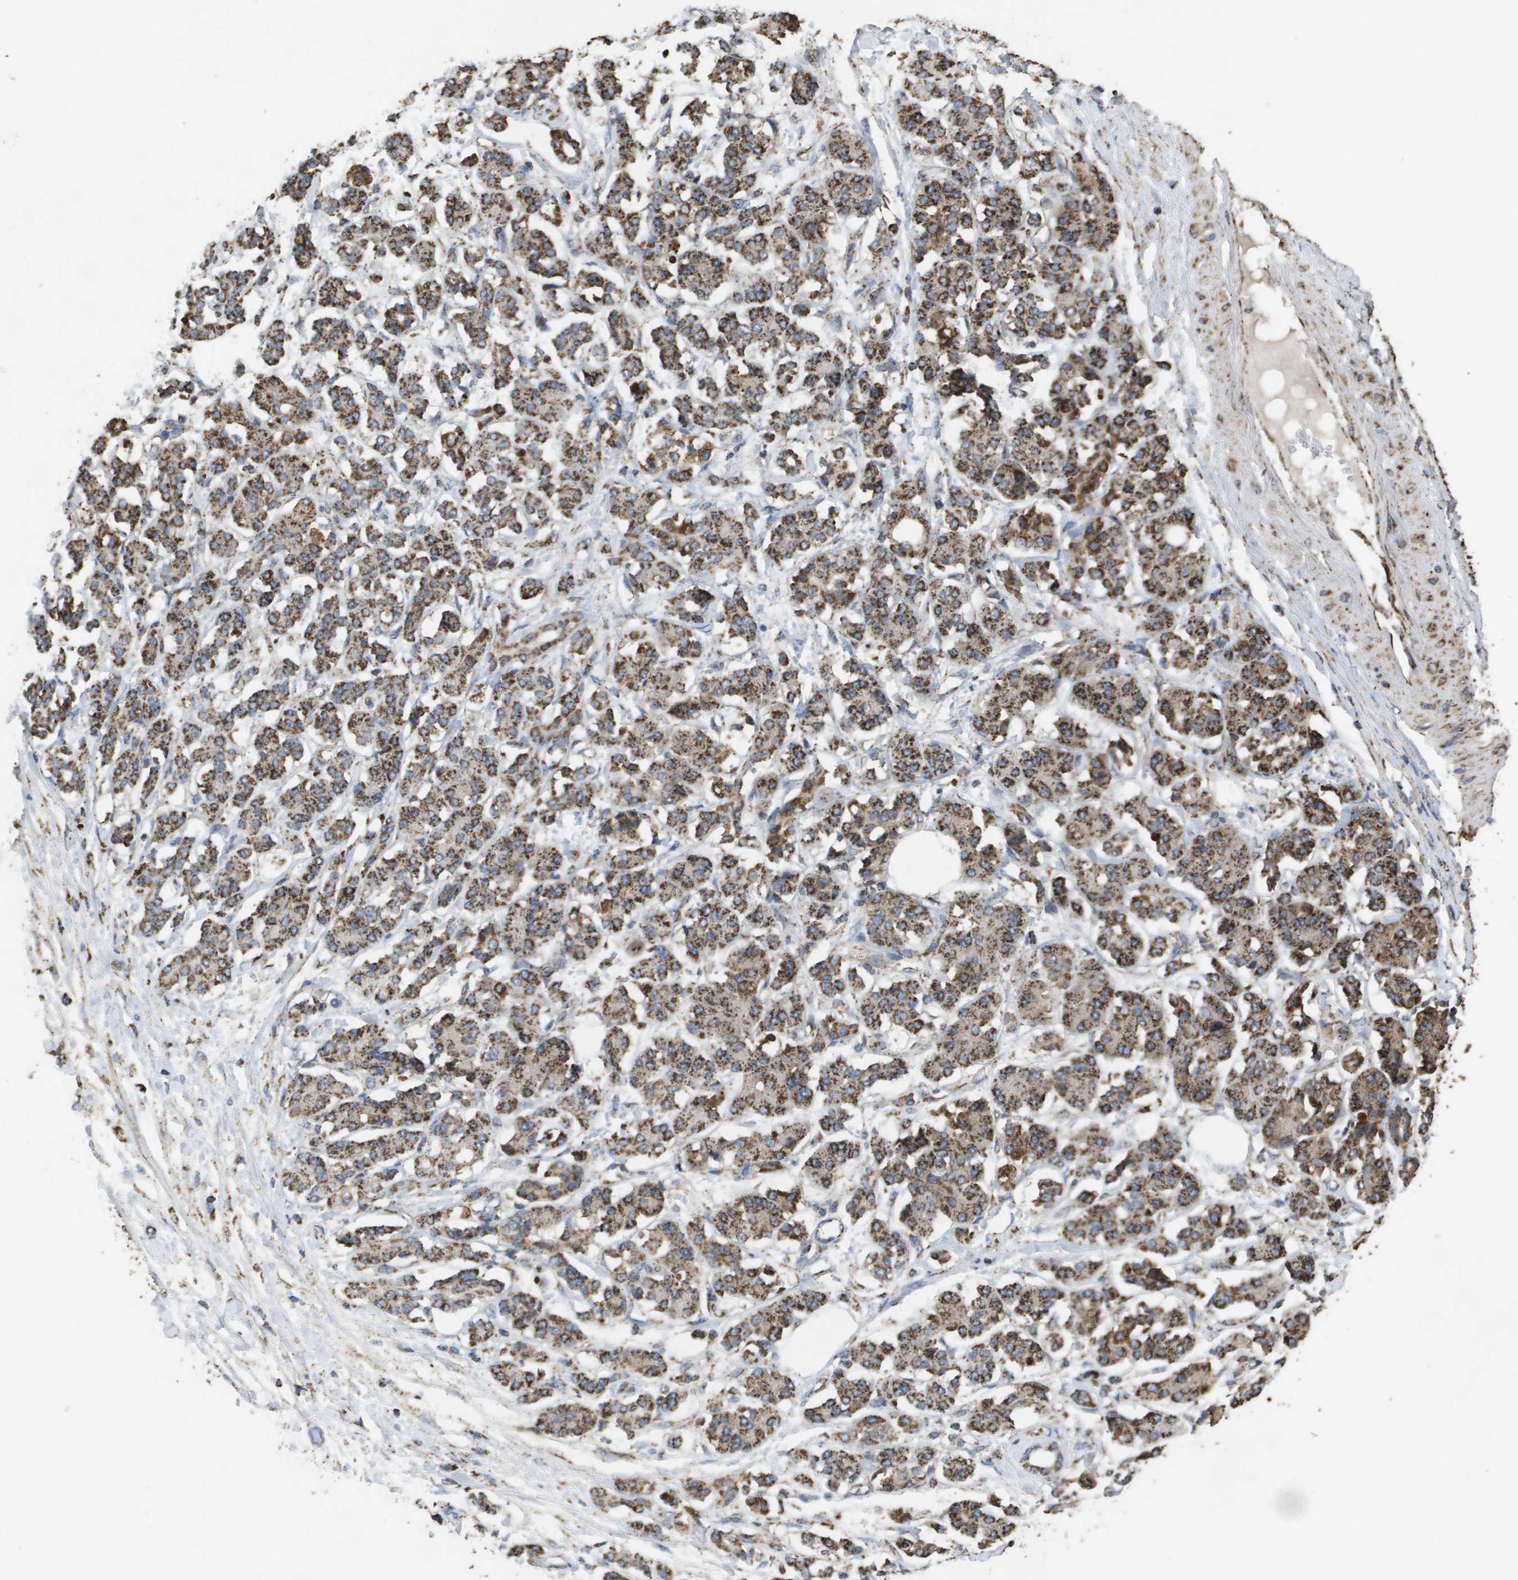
{"staining": {"intensity": "strong", "quantity": ">75%", "location": "cytoplasmic/membranous"}, "tissue": "pancreatic cancer", "cell_type": "Tumor cells", "image_type": "cancer", "snomed": [{"axis": "morphology", "description": "Adenocarcinoma, NOS"}, {"axis": "topography", "description": "Pancreas"}], "caption": "Tumor cells demonstrate high levels of strong cytoplasmic/membranous expression in about >75% of cells in human pancreatic cancer.", "gene": "HSPE1", "patient": {"sex": "female", "age": 56}}